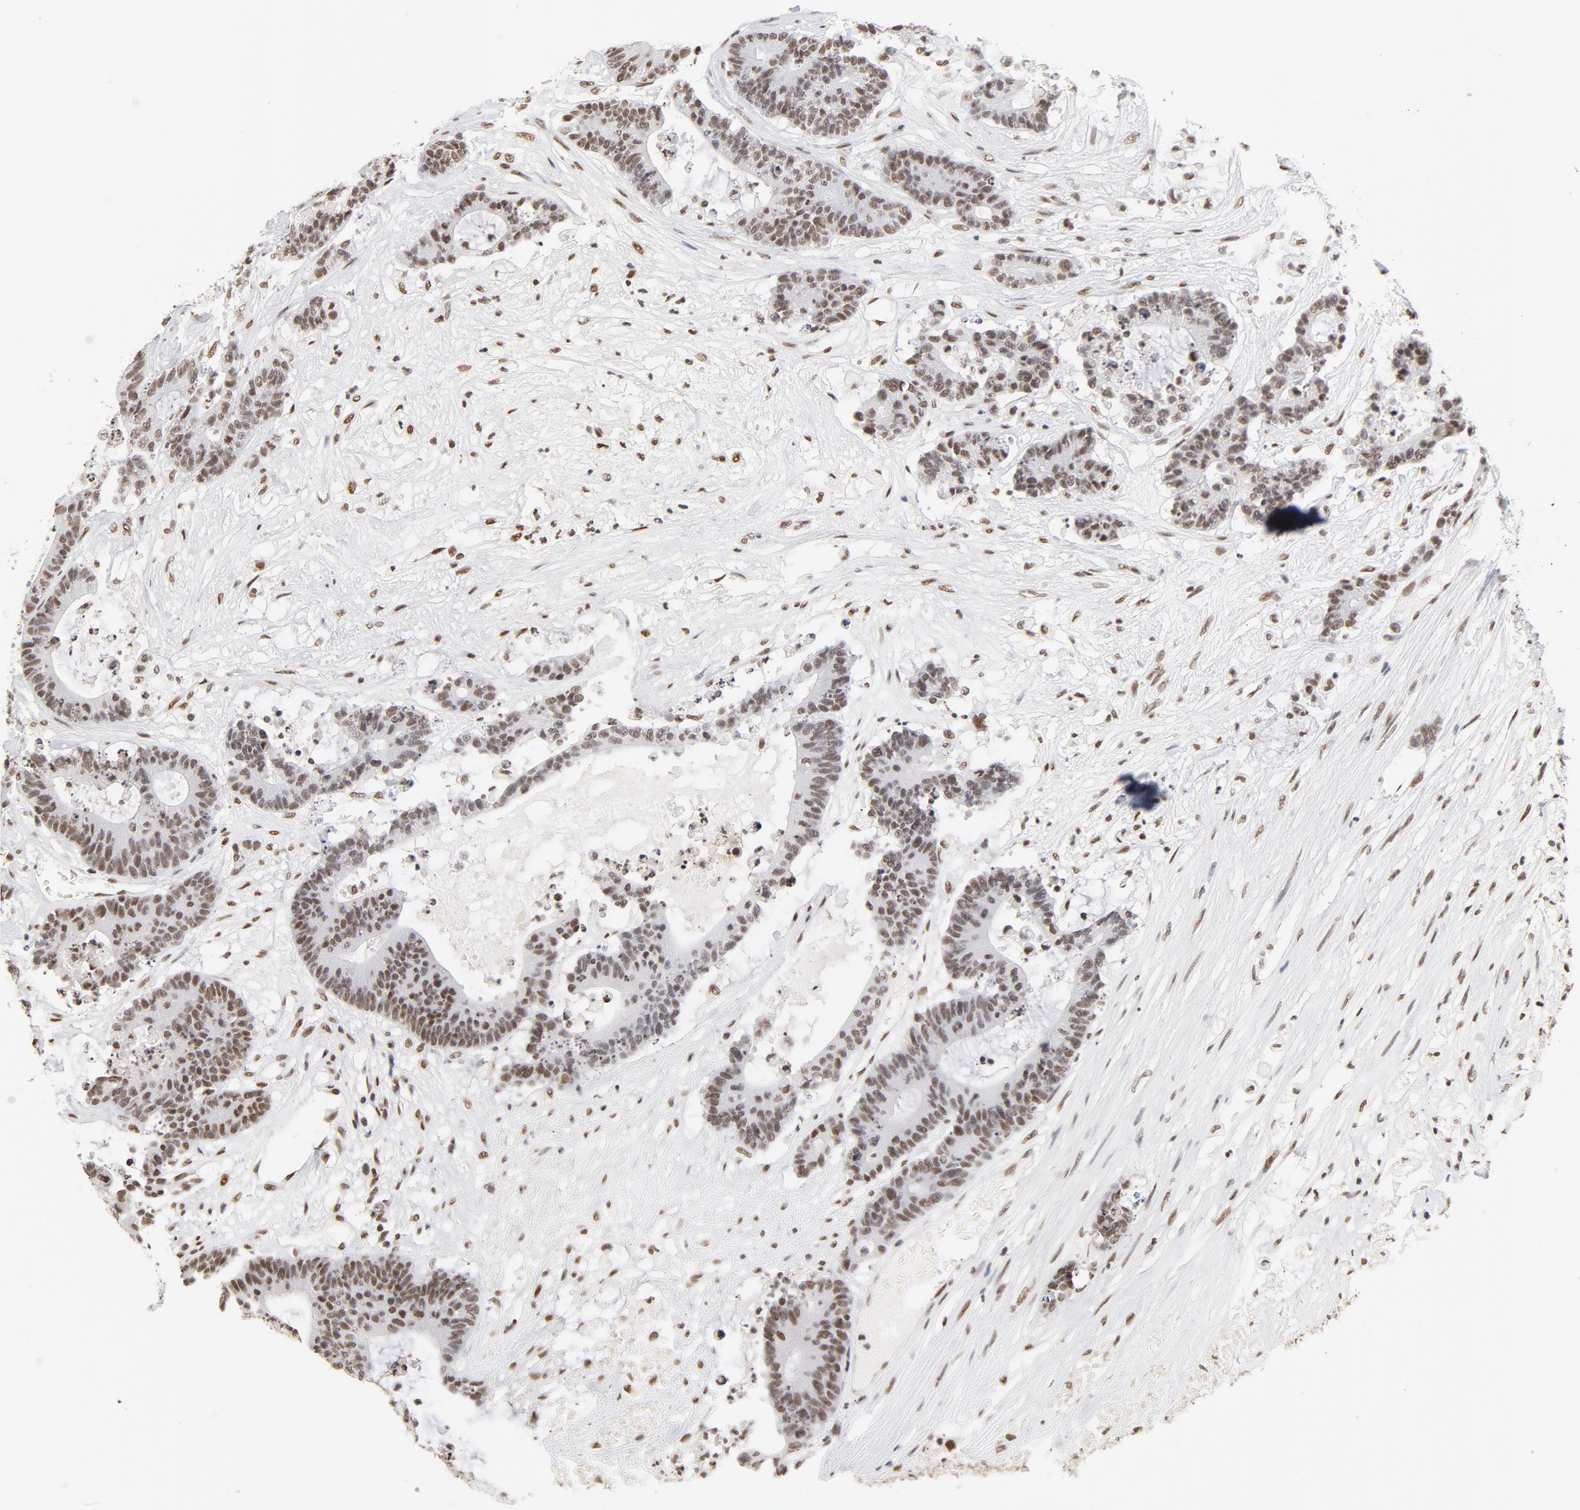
{"staining": {"intensity": "moderate", "quantity": ">75%", "location": "nuclear"}, "tissue": "colorectal cancer", "cell_type": "Tumor cells", "image_type": "cancer", "snomed": [{"axis": "morphology", "description": "Adenocarcinoma, NOS"}, {"axis": "topography", "description": "Colon"}], "caption": "Protein staining of colorectal adenocarcinoma tissue reveals moderate nuclear staining in approximately >75% of tumor cells.", "gene": "TP53BP1", "patient": {"sex": "female", "age": 84}}